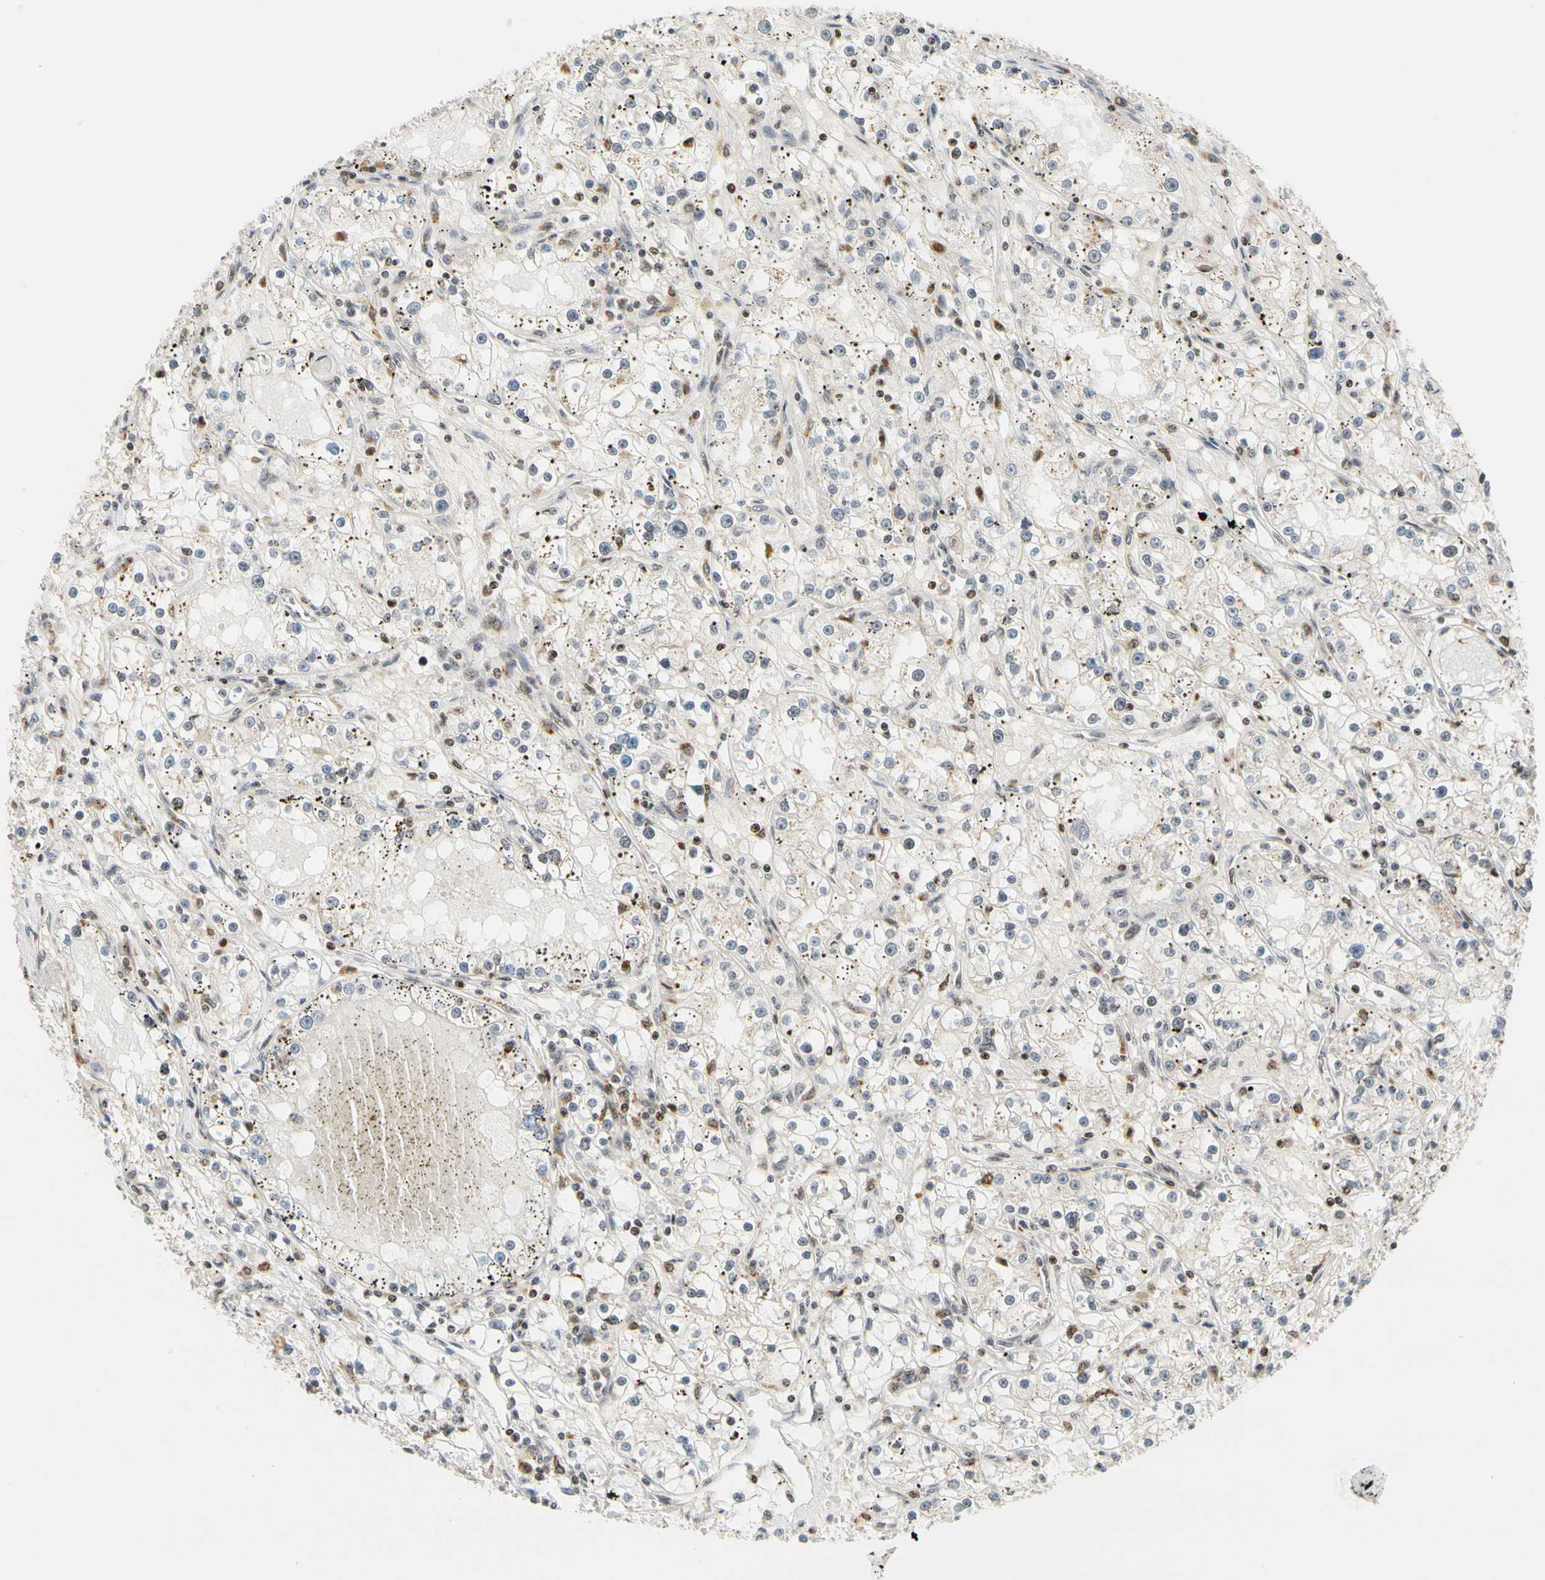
{"staining": {"intensity": "weak", "quantity": "<25%", "location": "cytoplasmic/membranous"}, "tissue": "renal cancer", "cell_type": "Tumor cells", "image_type": "cancer", "snomed": [{"axis": "morphology", "description": "Adenocarcinoma, NOS"}, {"axis": "topography", "description": "Kidney"}], "caption": "High power microscopy histopathology image of an immunohistochemistry (IHC) histopathology image of renal cancer, revealing no significant expression in tumor cells. The staining is performed using DAB (3,3'-diaminobenzidine) brown chromogen with nuclei counter-stained in using hematoxylin.", "gene": "CDK7", "patient": {"sex": "male", "age": 56}}